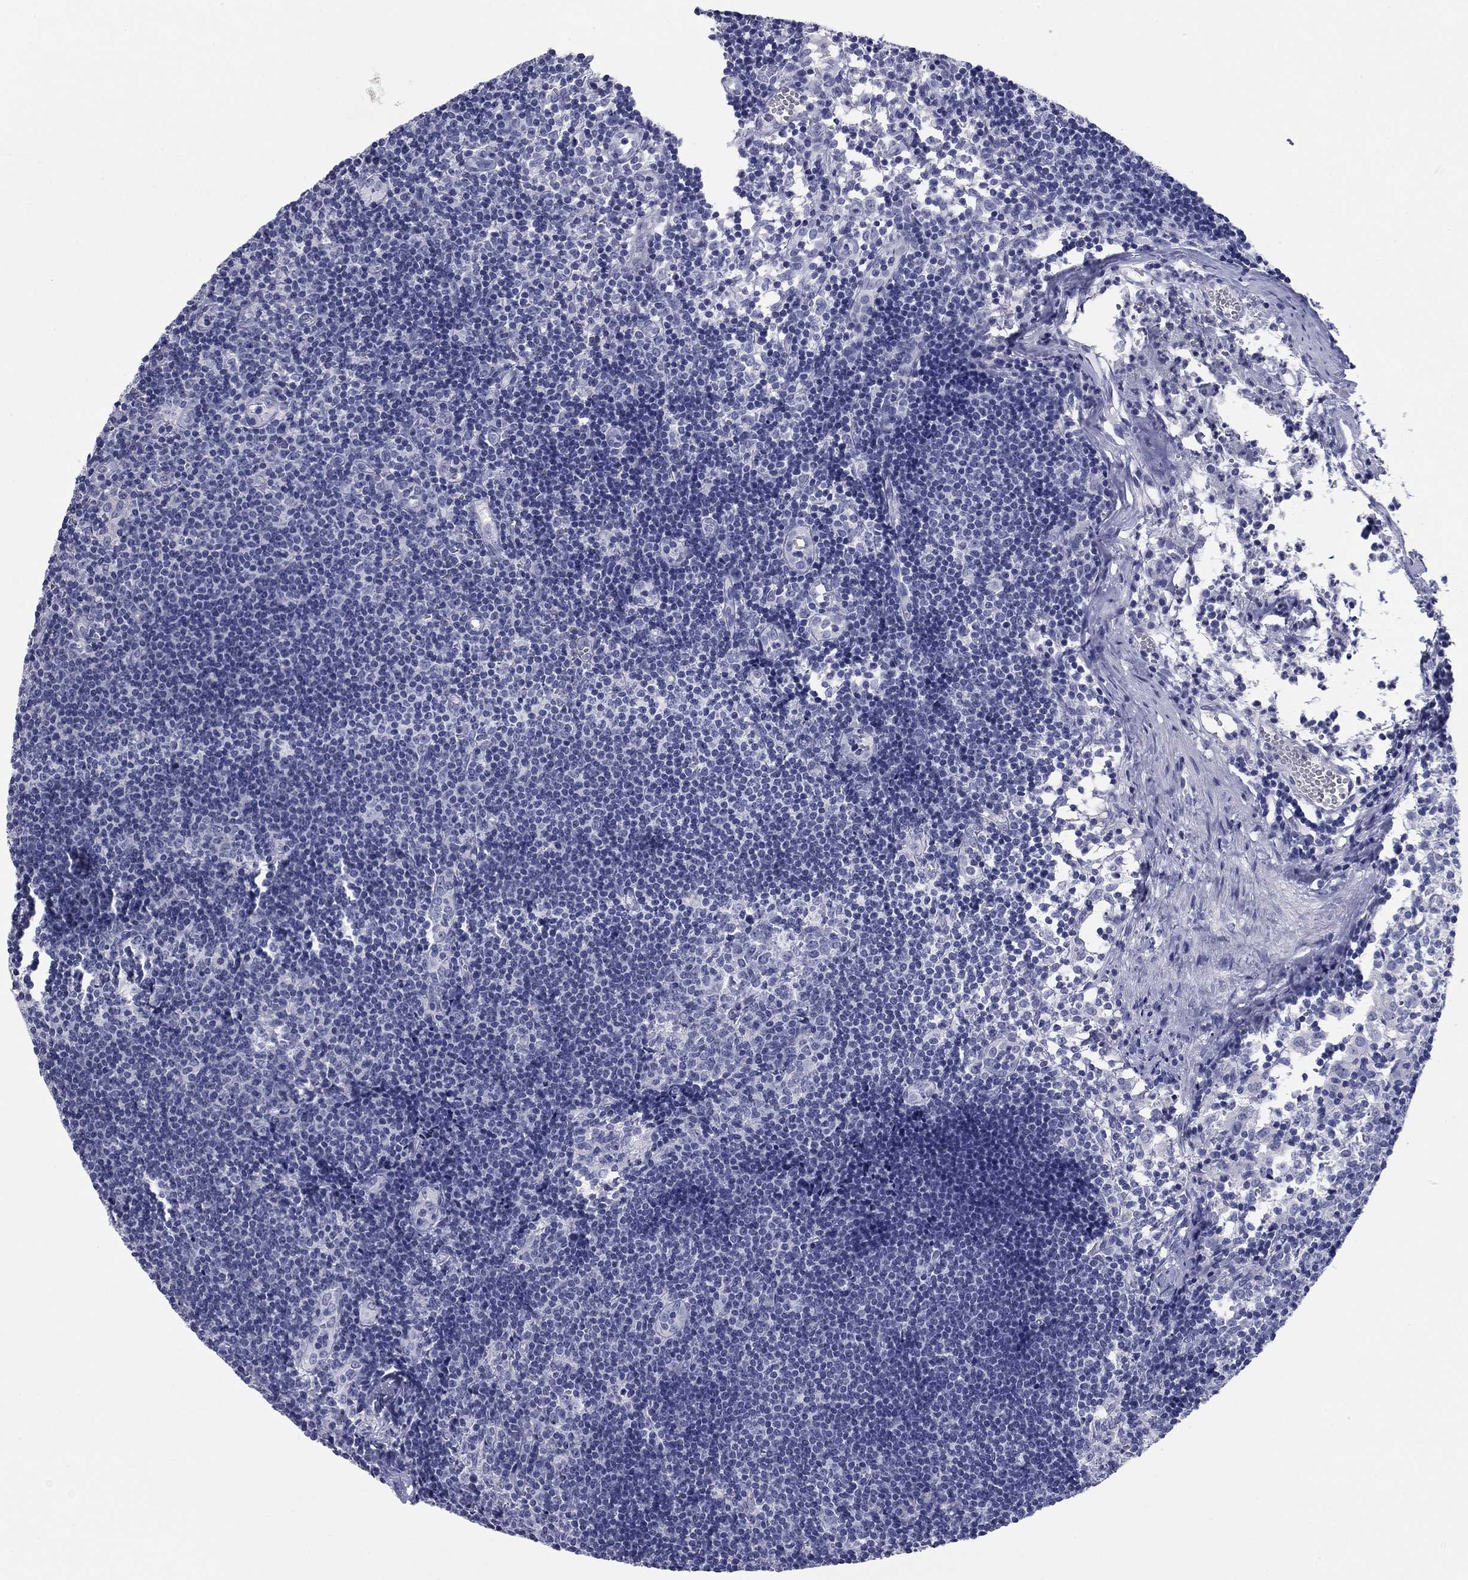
{"staining": {"intensity": "negative", "quantity": "none", "location": "none"}, "tissue": "lymph node", "cell_type": "Germinal center cells", "image_type": "normal", "snomed": [{"axis": "morphology", "description": "Normal tissue, NOS"}, {"axis": "topography", "description": "Lymph node"}], "caption": "Immunohistochemistry of normal lymph node reveals no expression in germinal center cells.", "gene": "KCNH1", "patient": {"sex": "female", "age": 52}}